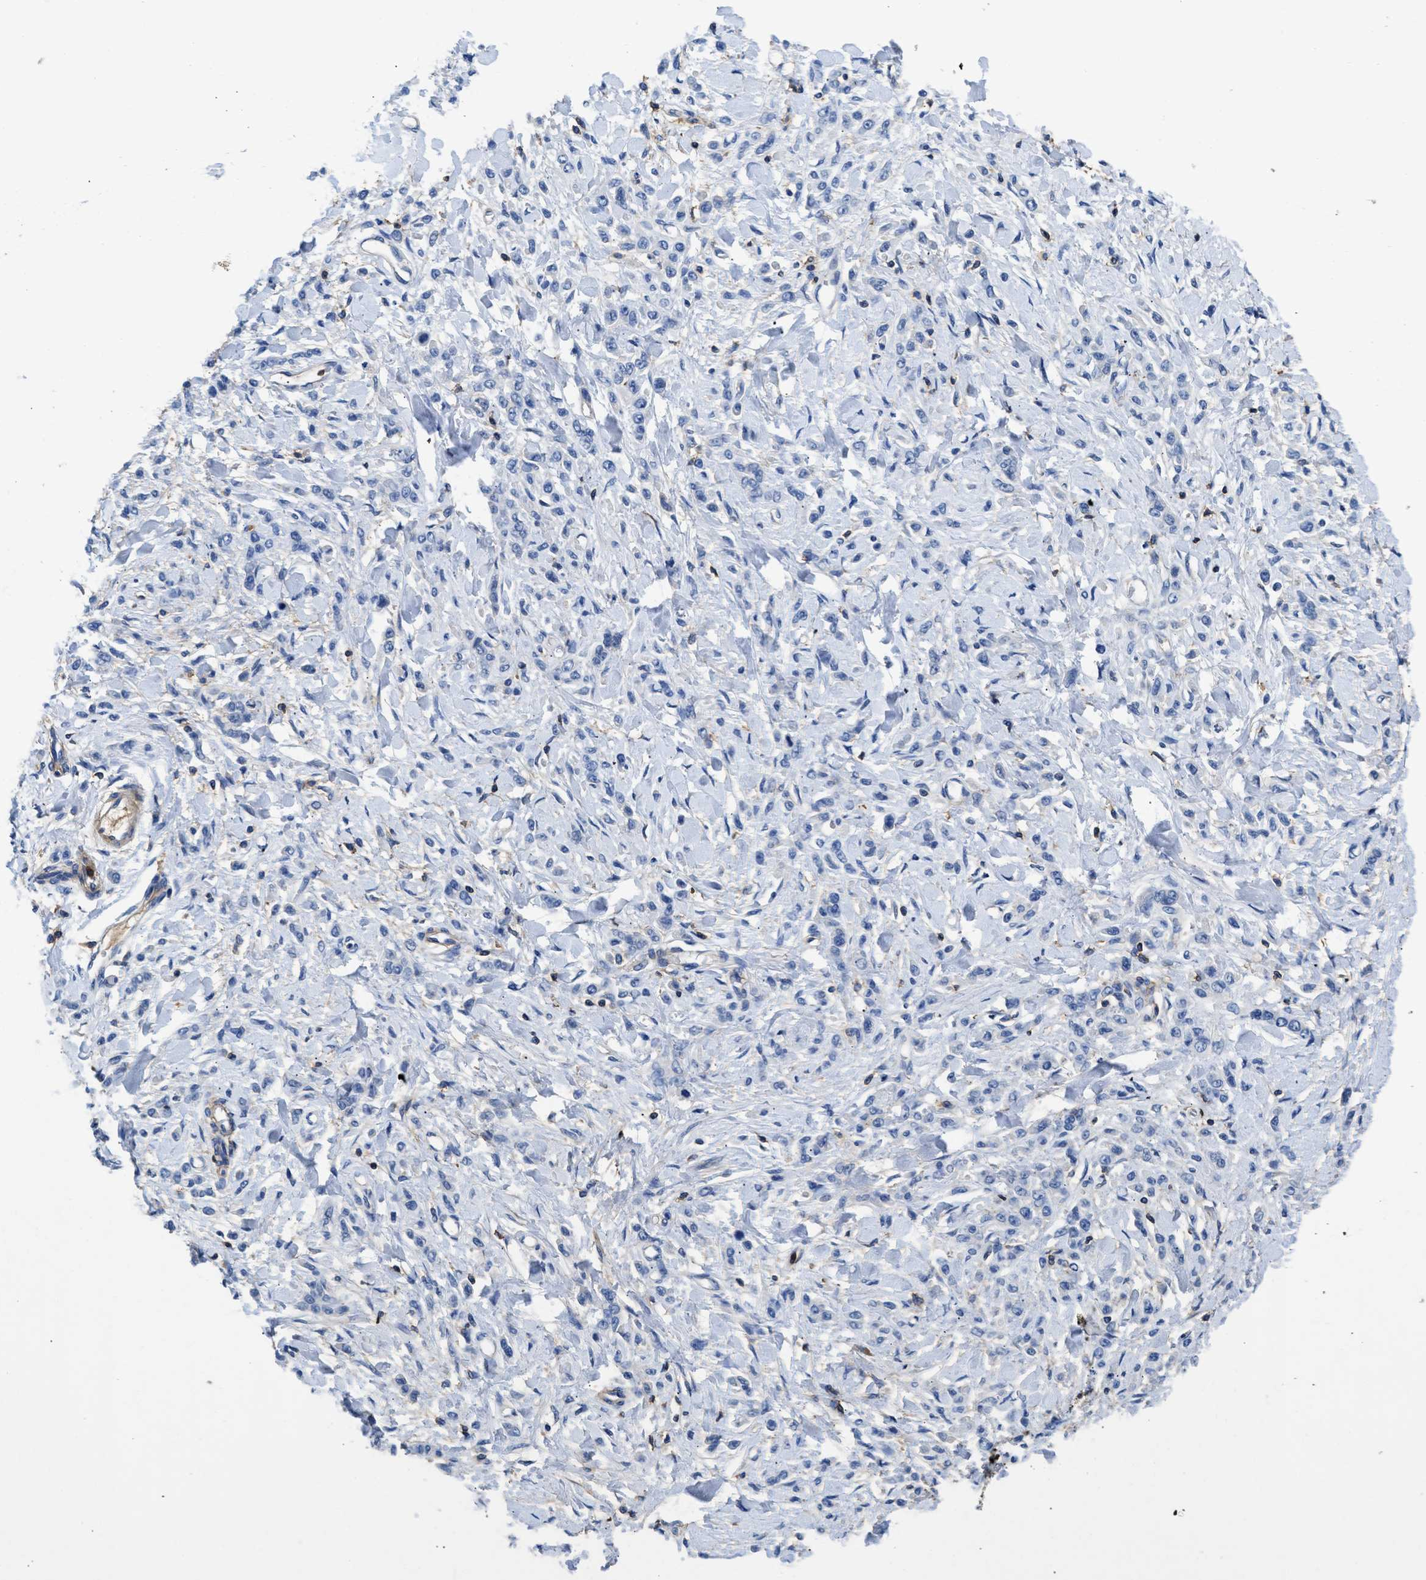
{"staining": {"intensity": "negative", "quantity": "none", "location": "none"}, "tissue": "stomach cancer", "cell_type": "Tumor cells", "image_type": "cancer", "snomed": [{"axis": "morphology", "description": "Normal tissue, NOS"}, {"axis": "morphology", "description": "Adenocarcinoma, NOS"}, {"axis": "topography", "description": "Stomach"}], "caption": "DAB (3,3'-diaminobenzidine) immunohistochemical staining of human stomach cancer (adenocarcinoma) shows no significant positivity in tumor cells.", "gene": "KCNQ4", "patient": {"sex": "male", "age": 82}}